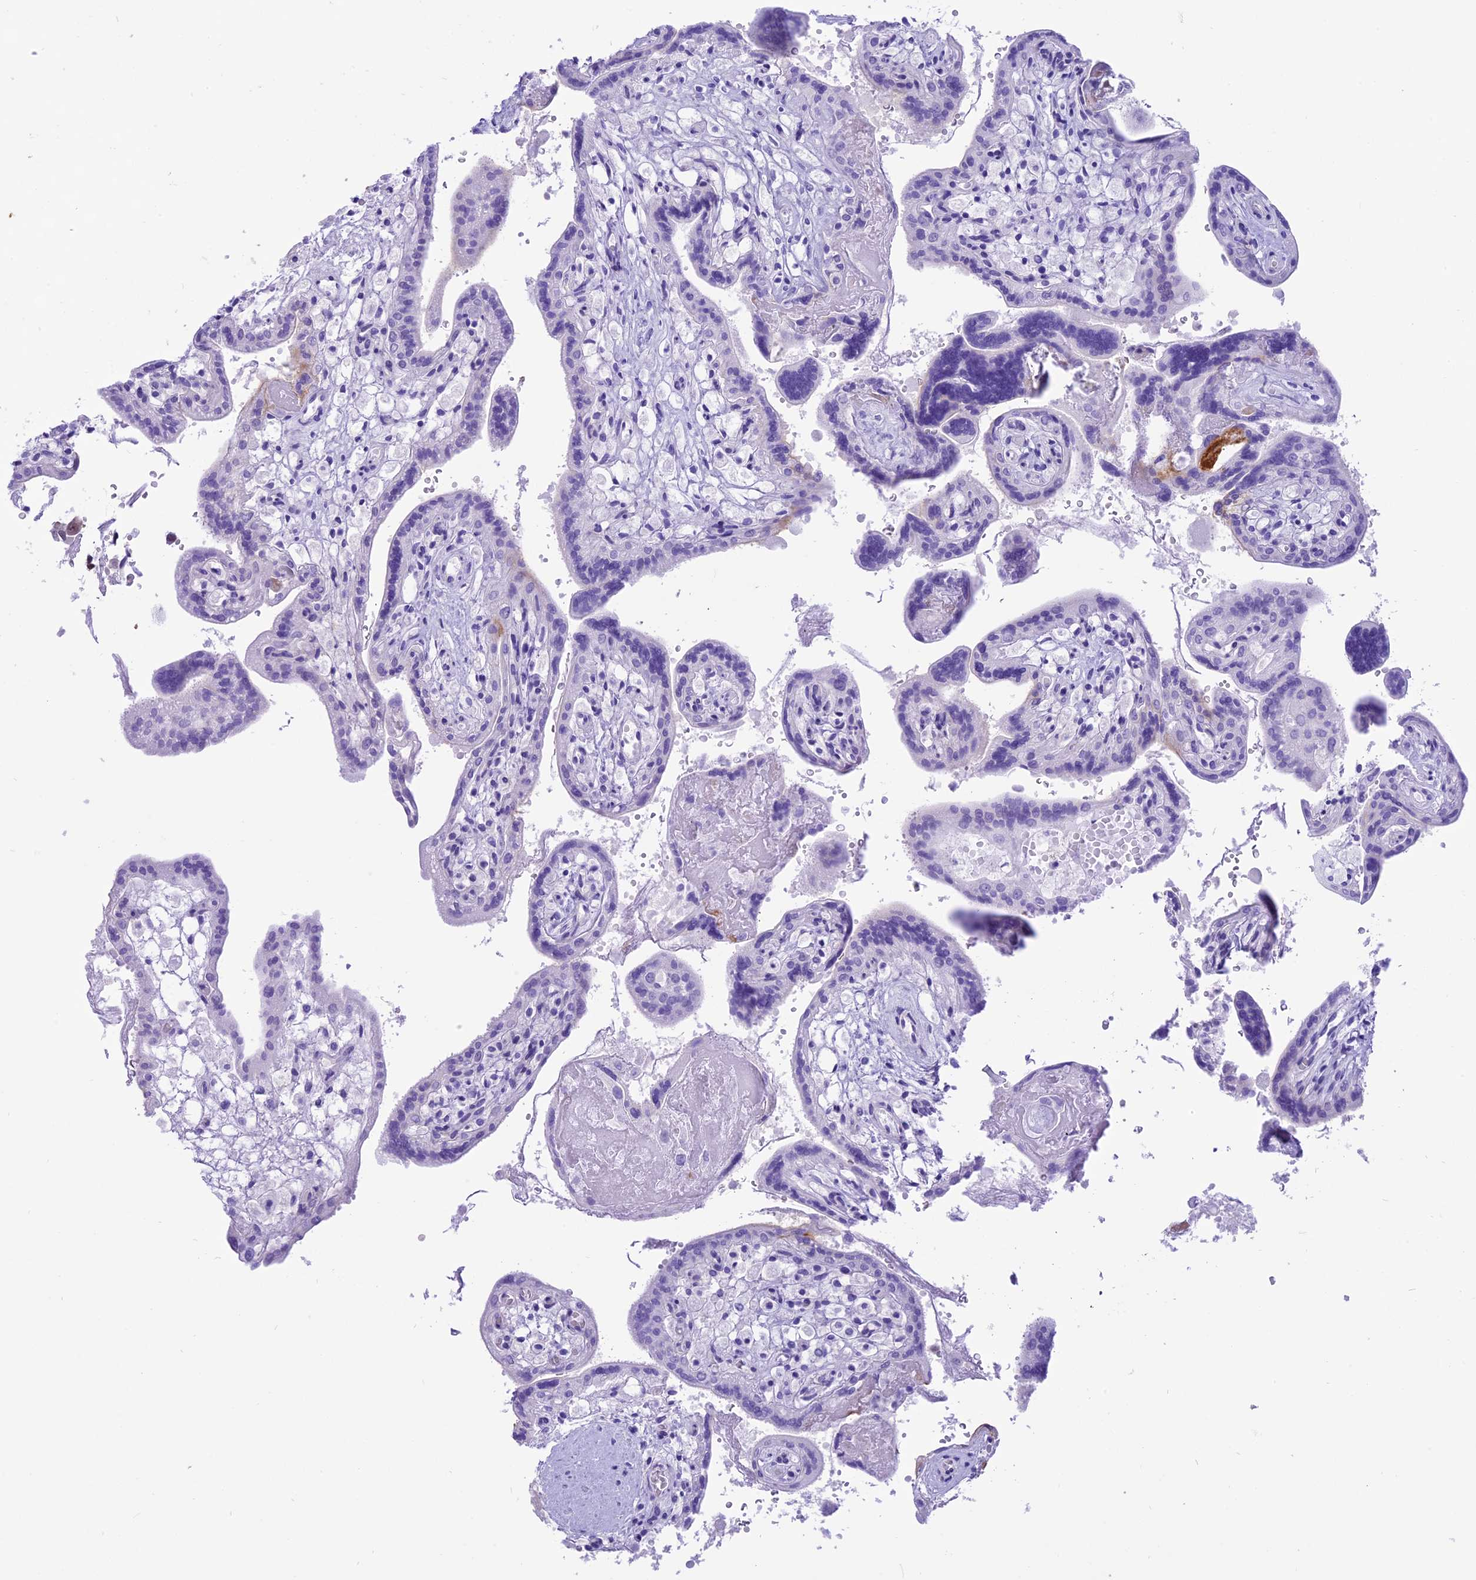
{"staining": {"intensity": "moderate", "quantity": "25%-75%", "location": "nuclear"}, "tissue": "placenta", "cell_type": "Trophoblastic cells", "image_type": "normal", "snomed": [{"axis": "morphology", "description": "Normal tissue, NOS"}, {"axis": "topography", "description": "Placenta"}], "caption": "Protein staining of unremarkable placenta reveals moderate nuclear positivity in about 25%-75% of trophoblastic cells.", "gene": "RPS6KB1", "patient": {"sex": "female", "age": 37}}